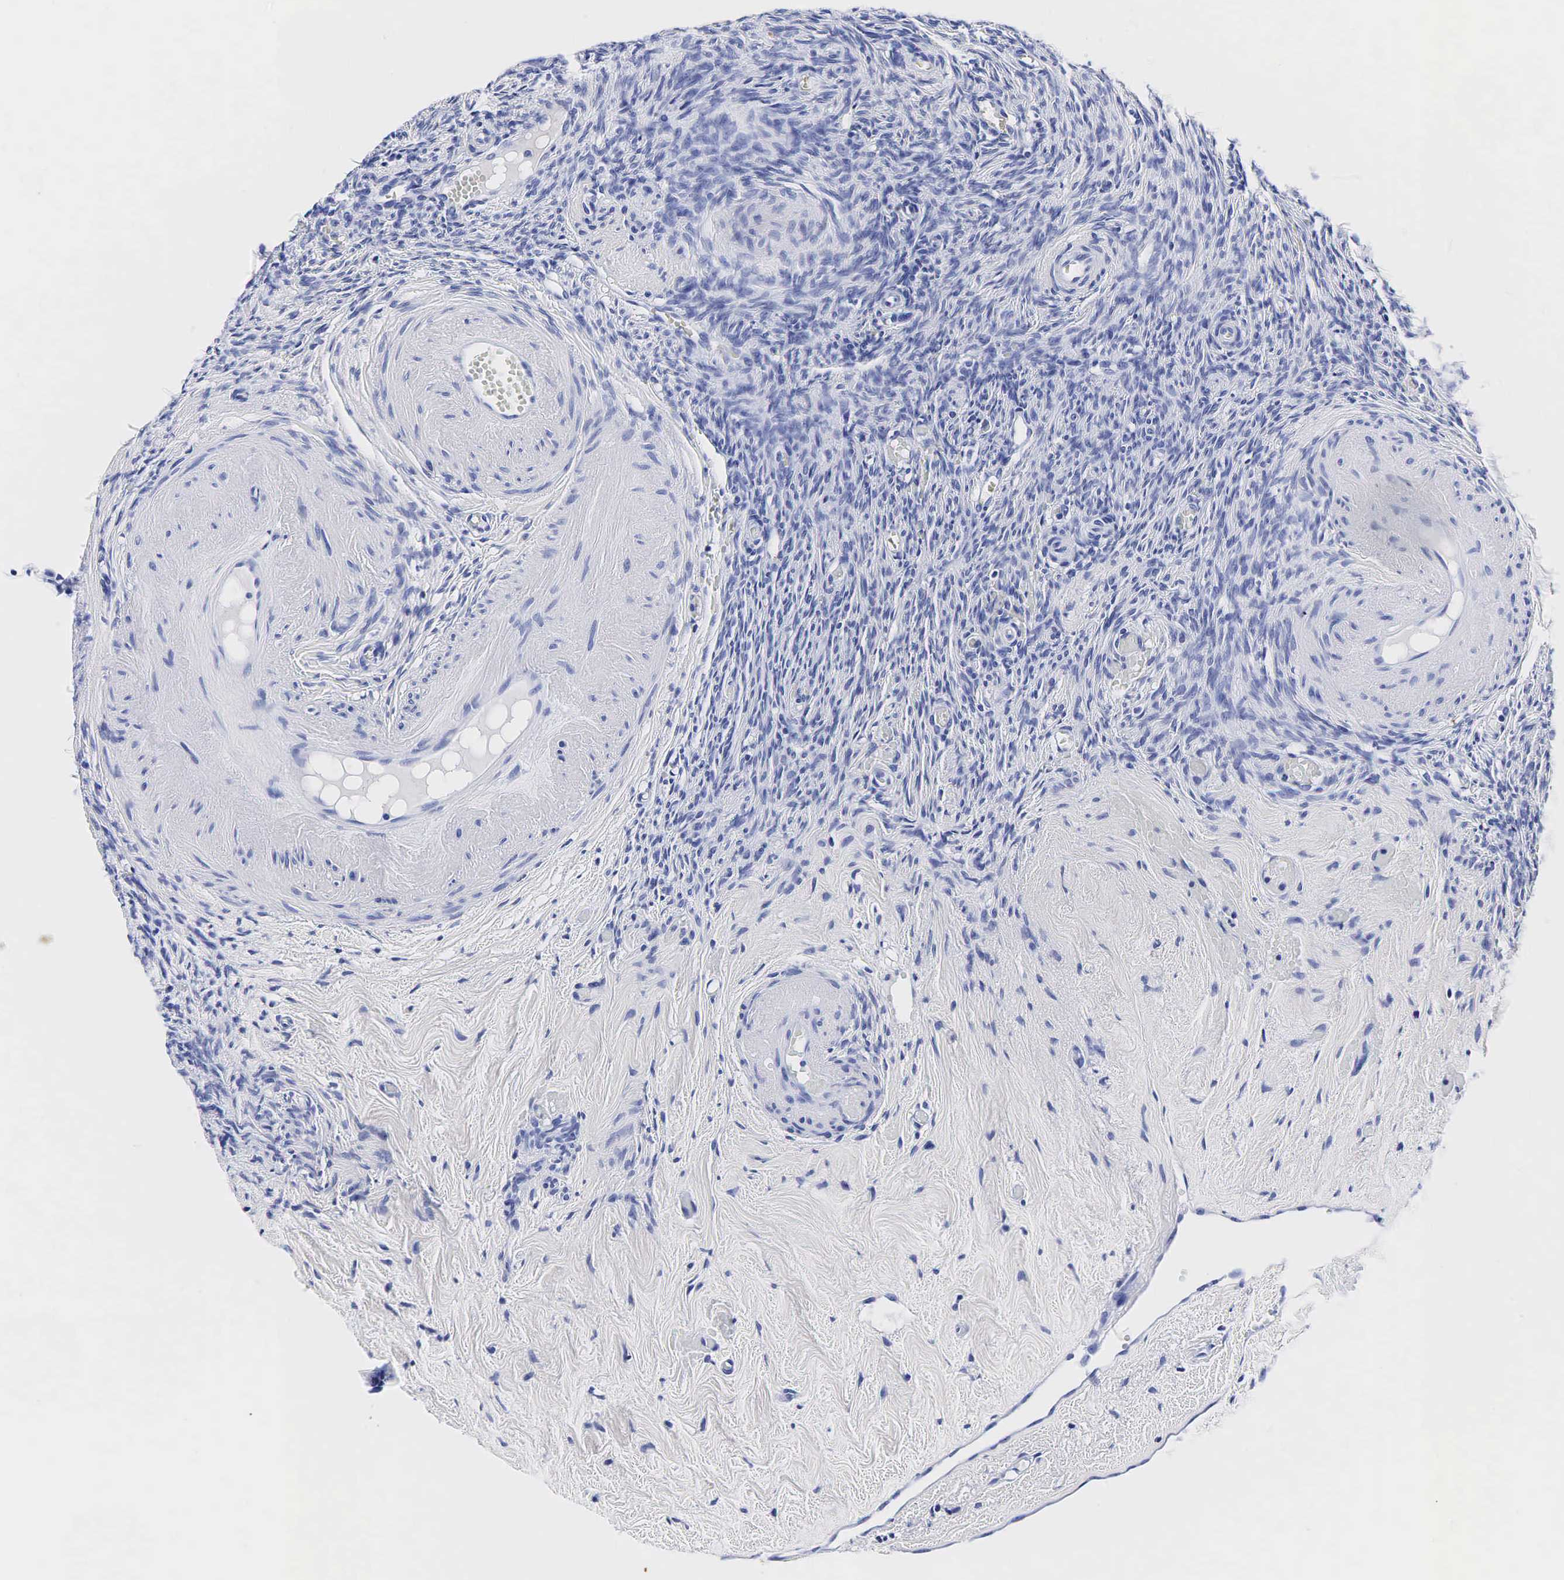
{"staining": {"intensity": "negative", "quantity": "none", "location": "none"}, "tissue": "ovary", "cell_type": "Follicle cells", "image_type": "normal", "snomed": [{"axis": "morphology", "description": "Normal tissue, NOS"}, {"axis": "topography", "description": "Ovary"}], "caption": "DAB (3,3'-diaminobenzidine) immunohistochemical staining of unremarkable ovary exhibits no significant staining in follicle cells. Nuclei are stained in blue.", "gene": "ACP3", "patient": {"sex": "female", "age": 63}}